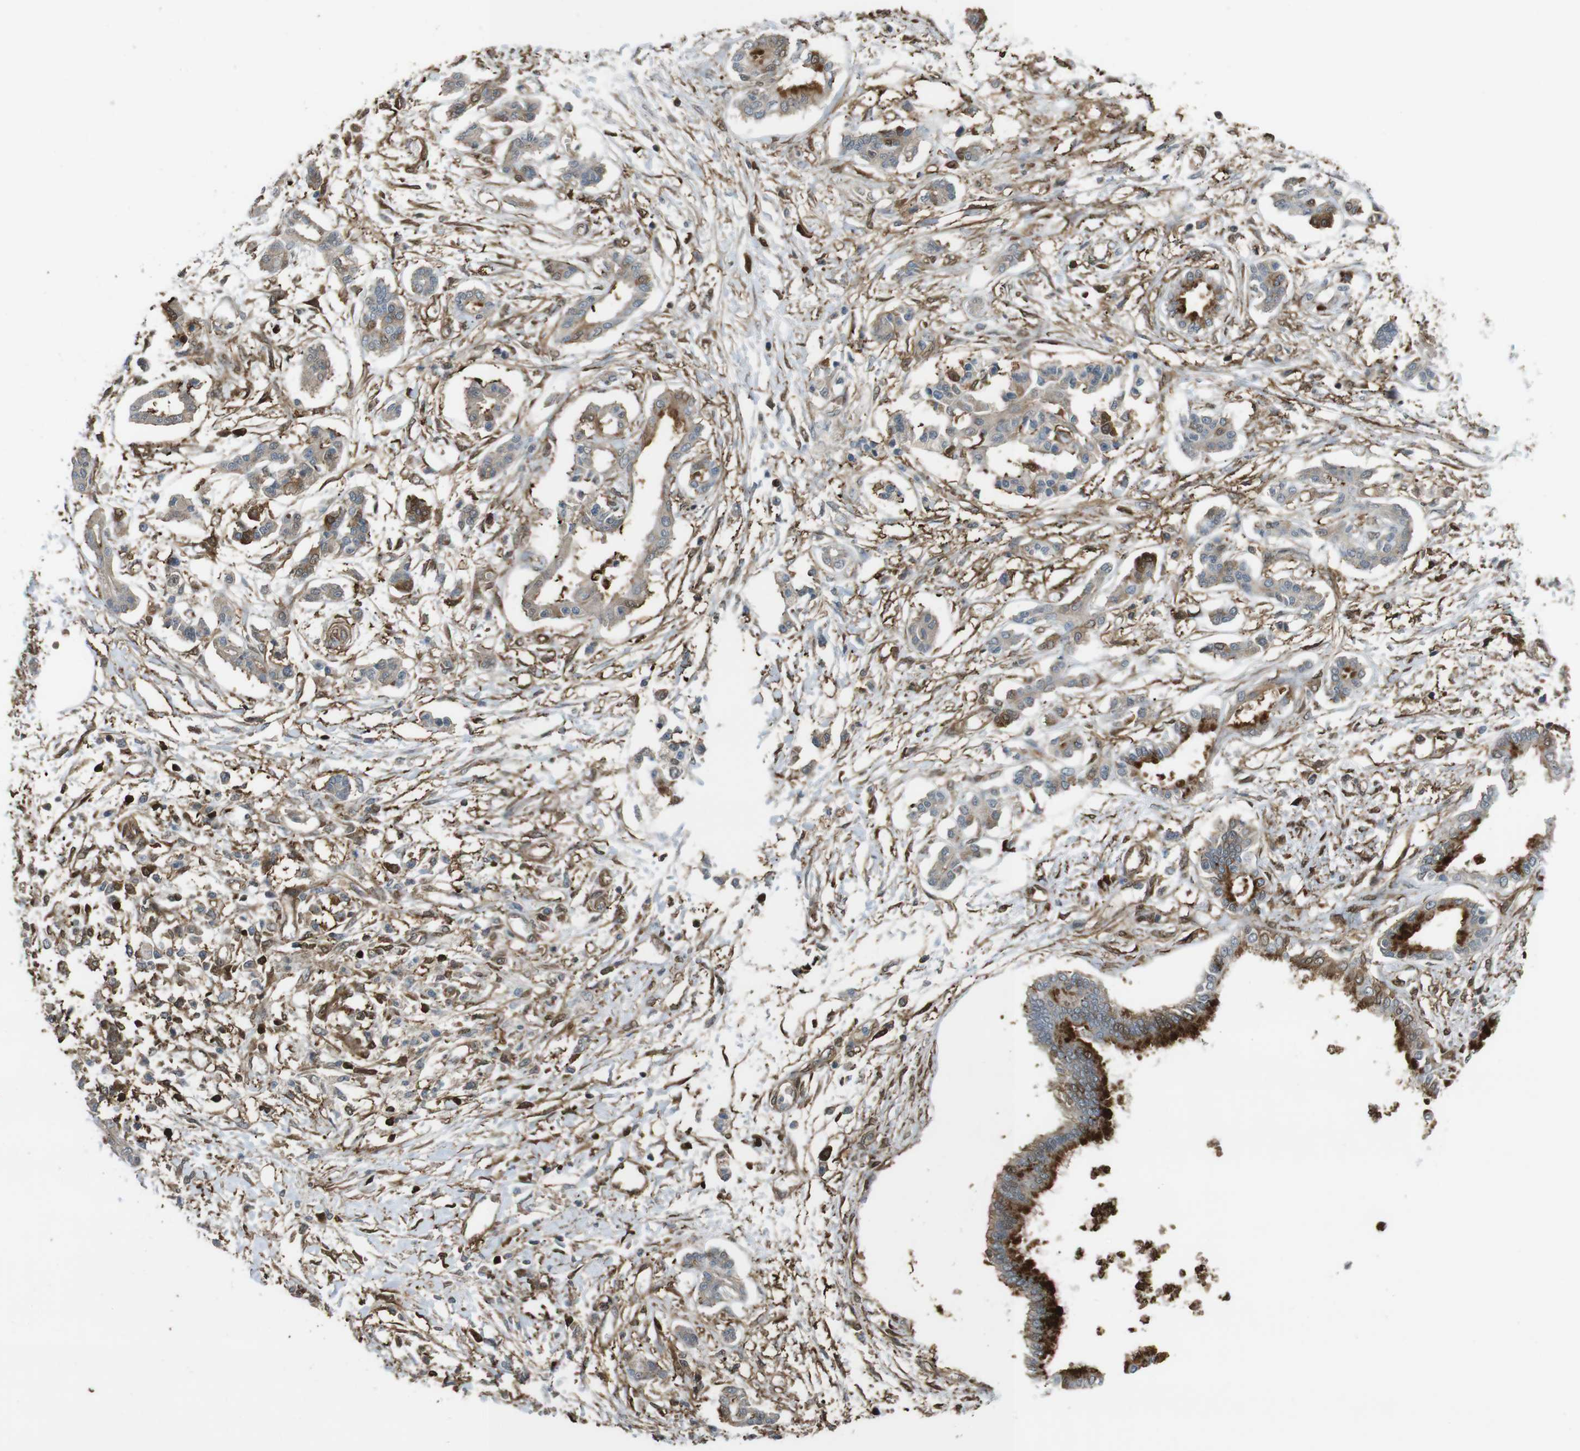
{"staining": {"intensity": "moderate", "quantity": ">75%", "location": "cytoplasmic/membranous"}, "tissue": "pancreatic cancer", "cell_type": "Tumor cells", "image_type": "cancer", "snomed": [{"axis": "morphology", "description": "Adenocarcinoma, NOS"}, {"axis": "topography", "description": "Pancreas"}], "caption": "Immunohistochemistry (DAB (3,3'-diaminobenzidine)) staining of pancreatic adenocarcinoma displays moderate cytoplasmic/membranous protein expression in approximately >75% of tumor cells. (DAB IHC, brown staining for protein, blue staining for nuclei).", "gene": "ARHGDIA", "patient": {"sex": "male", "age": 56}}